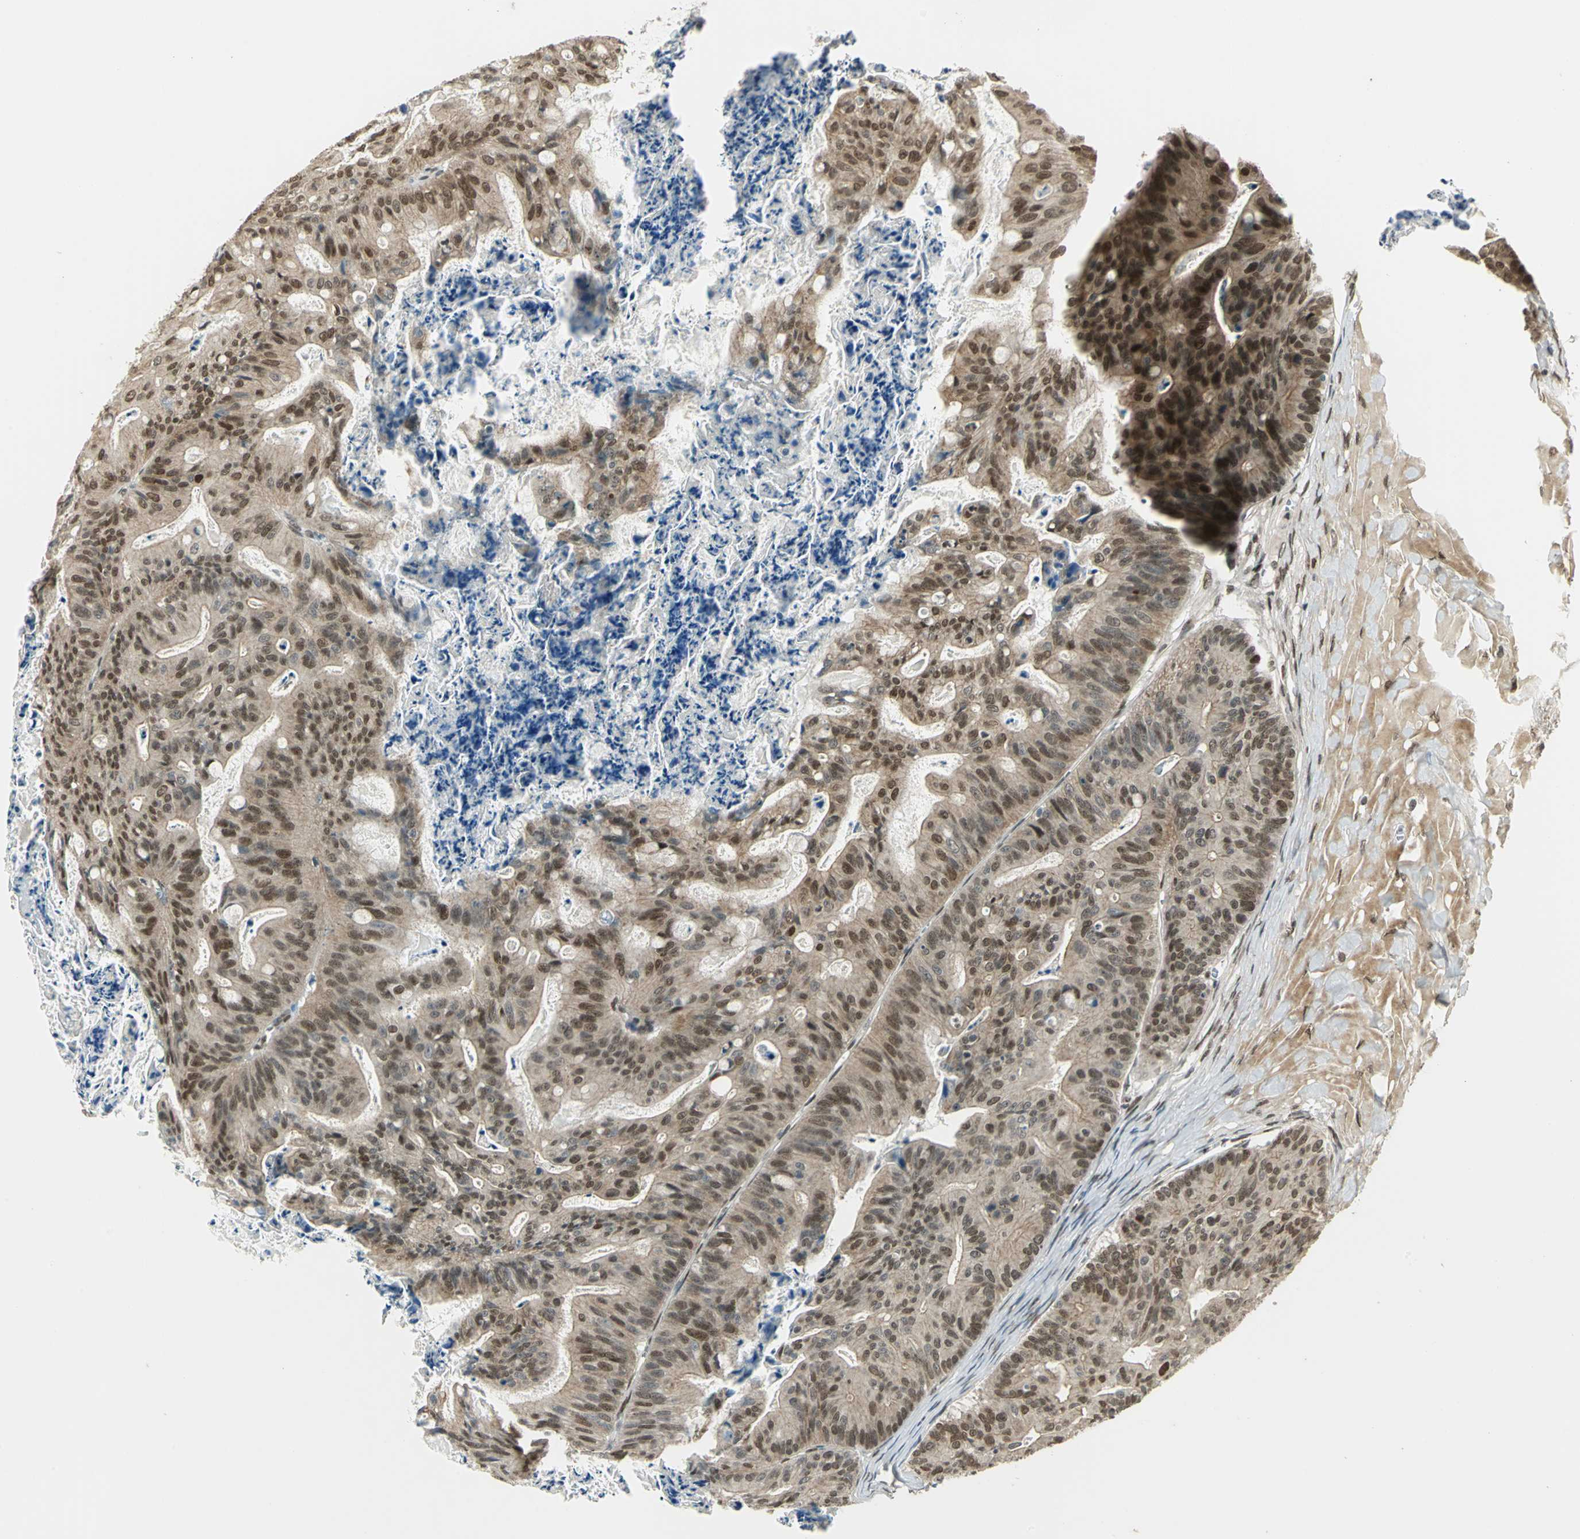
{"staining": {"intensity": "strong", "quantity": ">75%", "location": "cytoplasmic/membranous,nuclear"}, "tissue": "ovarian cancer", "cell_type": "Tumor cells", "image_type": "cancer", "snomed": [{"axis": "morphology", "description": "Cystadenocarcinoma, mucinous, NOS"}, {"axis": "topography", "description": "Ovary"}], "caption": "Immunohistochemistry image of neoplastic tissue: ovarian cancer stained using IHC shows high levels of strong protein expression localized specifically in the cytoplasmic/membranous and nuclear of tumor cells, appearing as a cytoplasmic/membranous and nuclear brown color.", "gene": "RAD17", "patient": {"sex": "female", "age": 36}}